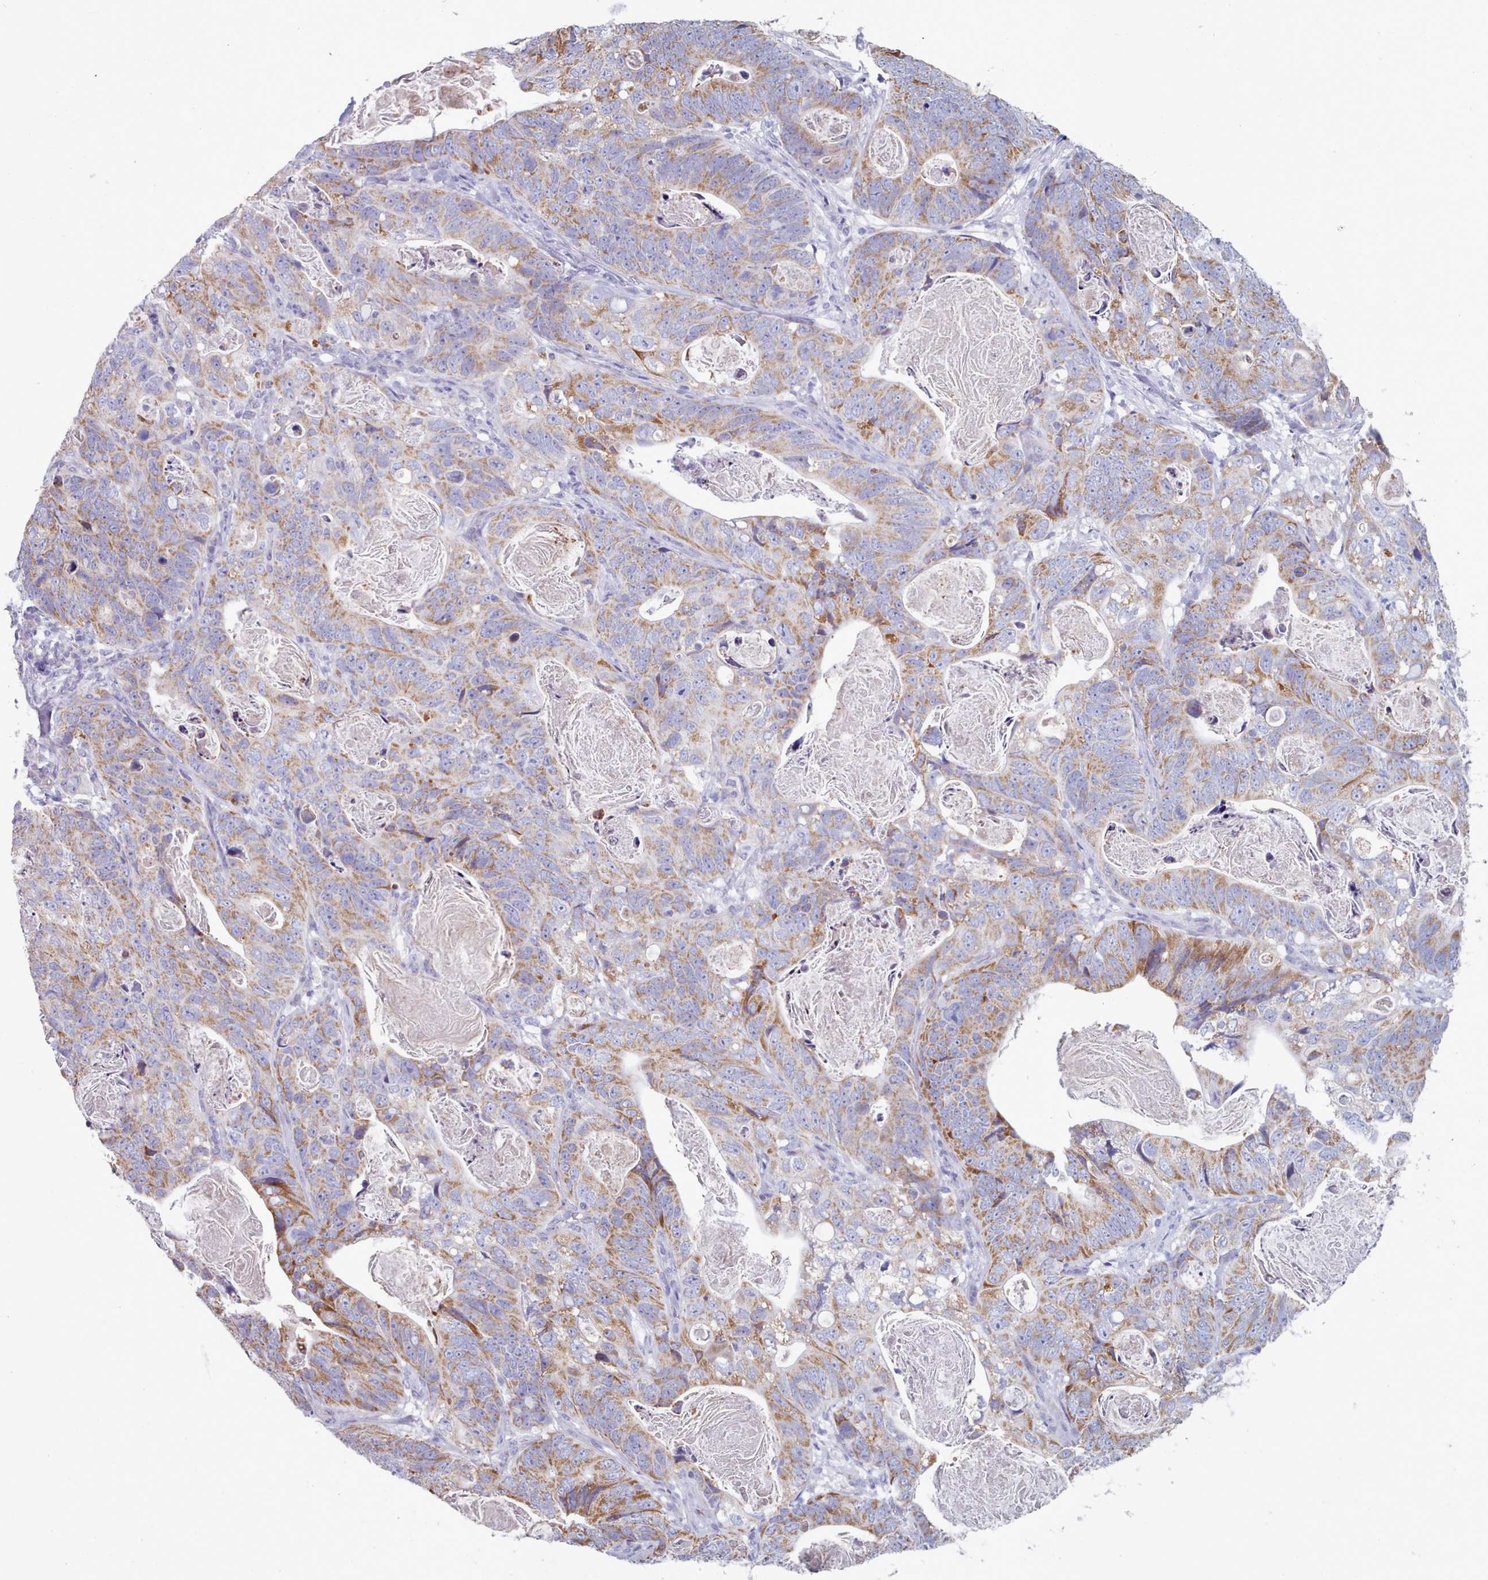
{"staining": {"intensity": "moderate", "quantity": ">75%", "location": "cytoplasmic/membranous"}, "tissue": "stomach cancer", "cell_type": "Tumor cells", "image_type": "cancer", "snomed": [{"axis": "morphology", "description": "Normal tissue, NOS"}, {"axis": "morphology", "description": "Adenocarcinoma, NOS"}, {"axis": "topography", "description": "Stomach"}], "caption": "Stomach cancer (adenocarcinoma) stained with a brown dye exhibits moderate cytoplasmic/membranous positive staining in about >75% of tumor cells.", "gene": "HAO1", "patient": {"sex": "female", "age": 89}}